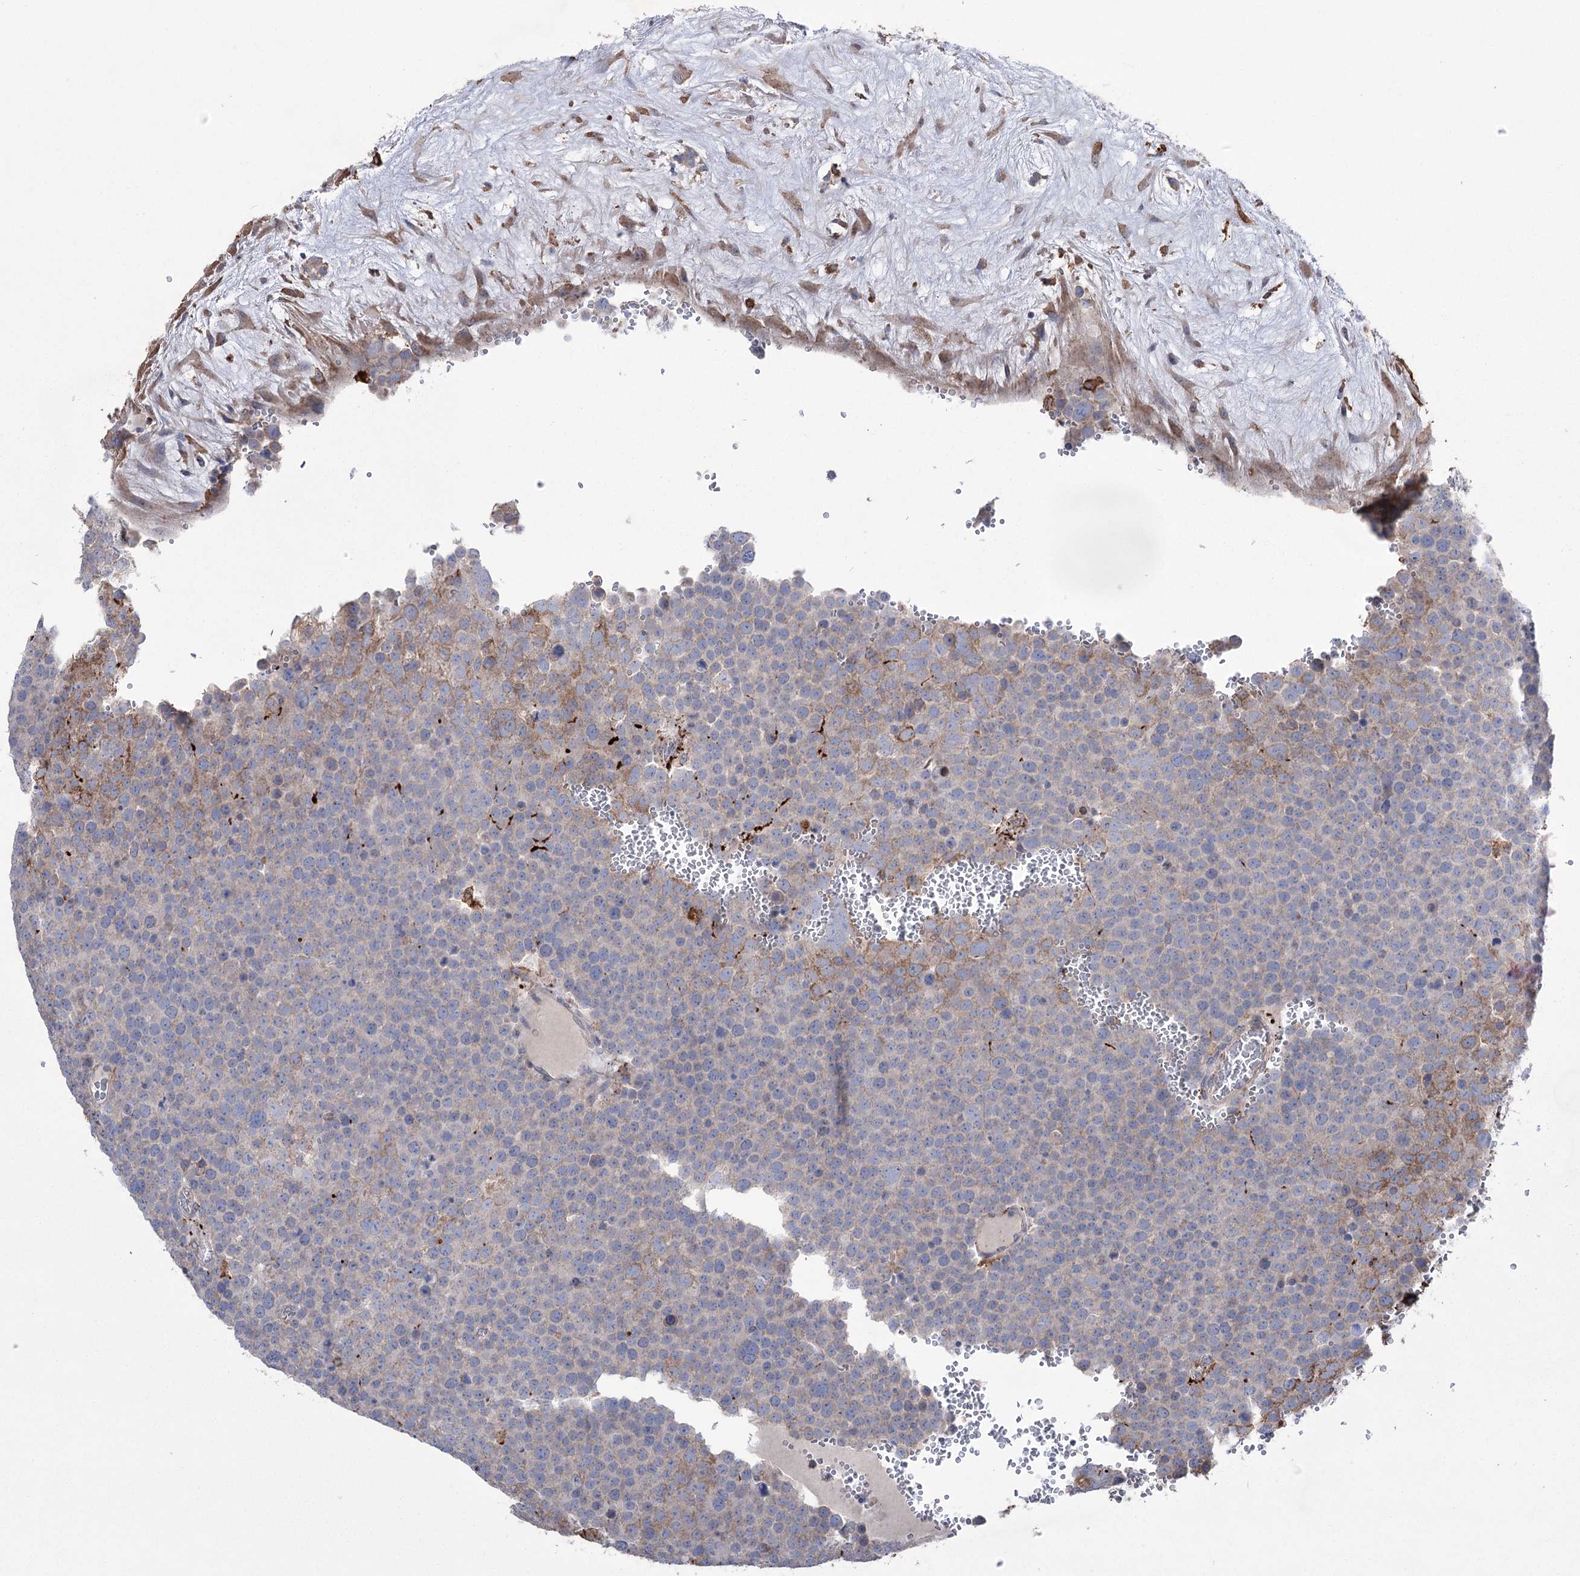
{"staining": {"intensity": "moderate", "quantity": "<25%", "location": "cytoplasmic/membranous"}, "tissue": "testis cancer", "cell_type": "Tumor cells", "image_type": "cancer", "snomed": [{"axis": "morphology", "description": "Seminoma, NOS"}, {"axis": "topography", "description": "Testis"}], "caption": "A photomicrograph of human testis cancer (seminoma) stained for a protein demonstrates moderate cytoplasmic/membranous brown staining in tumor cells.", "gene": "TRIM71", "patient": {"sex": "male", "age": 71}}